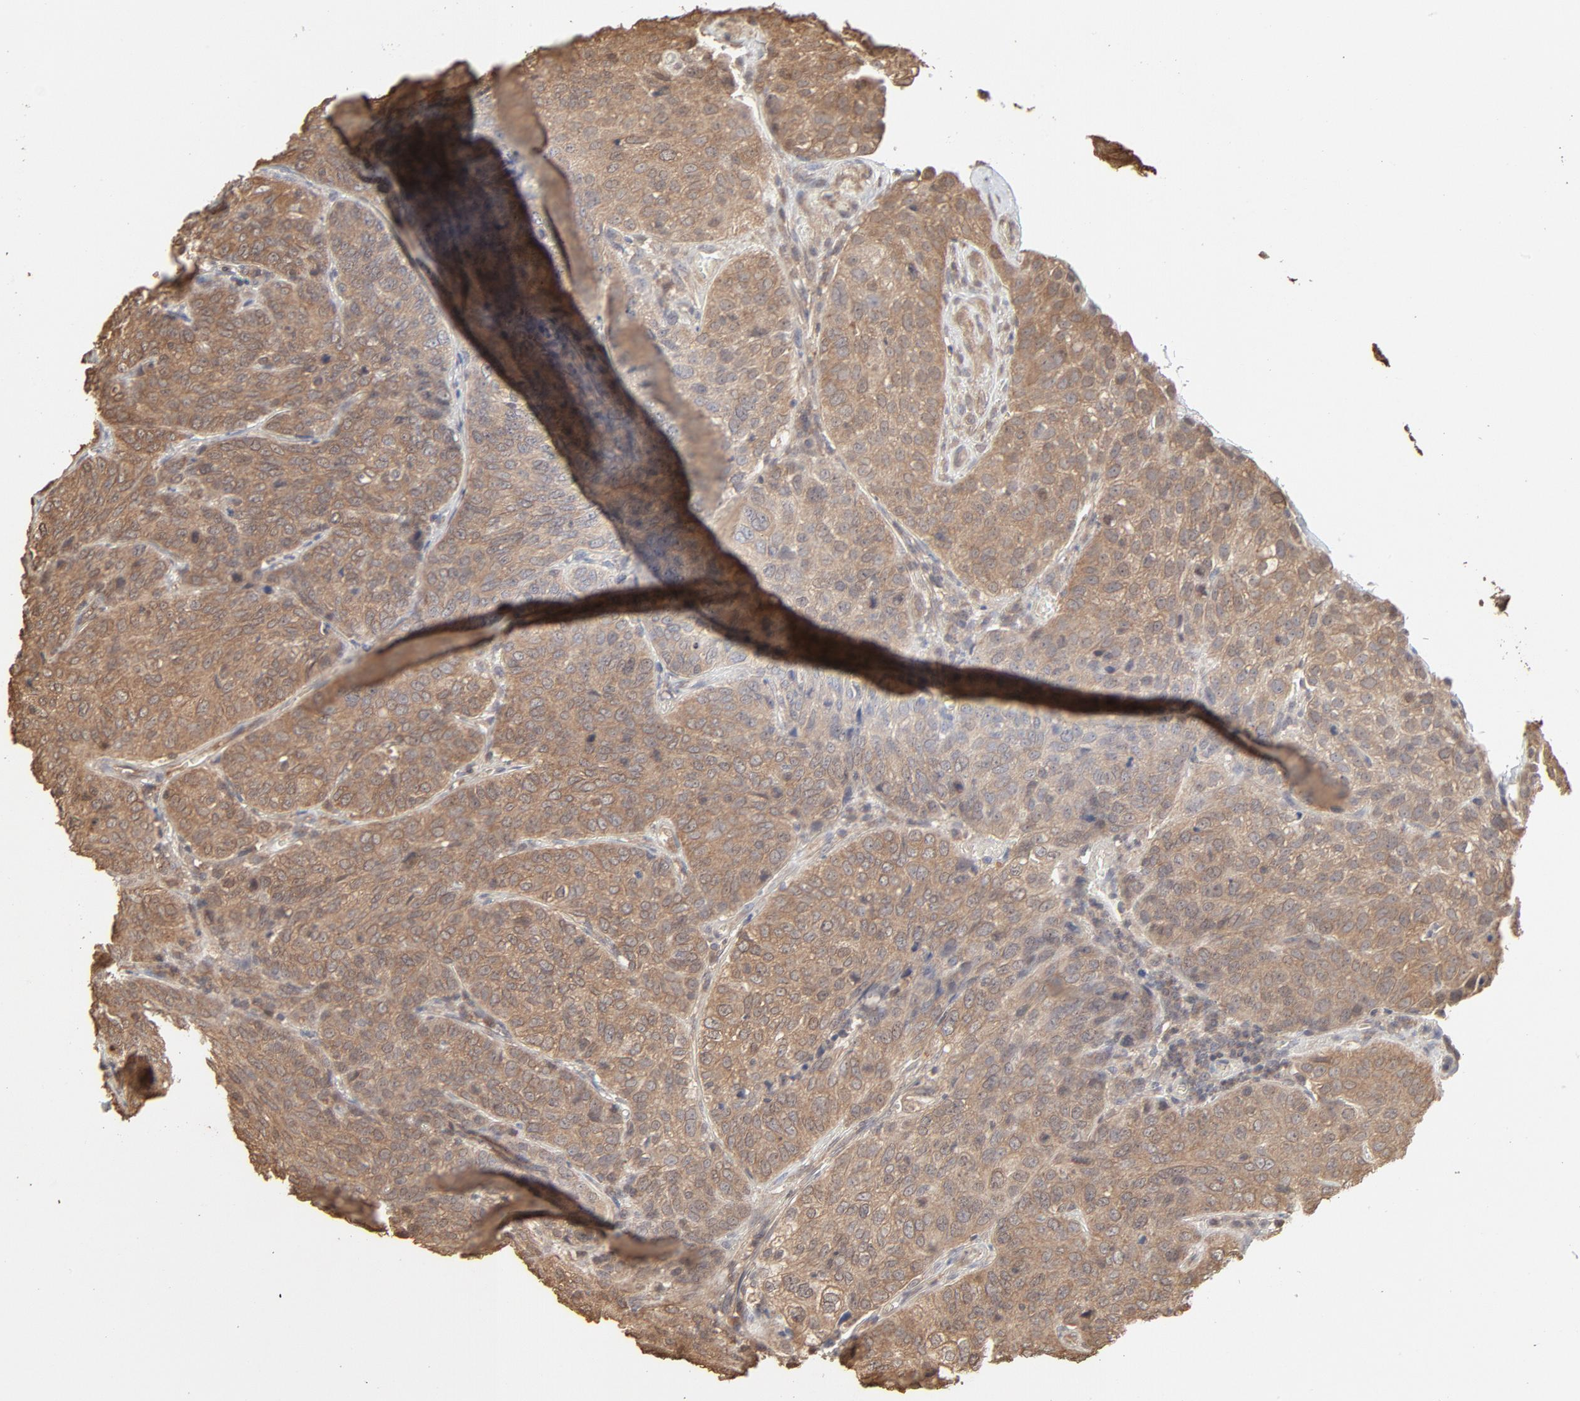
{"staining": {"intensity": "weak", "quantity": ">75%", "location": "cytoplasmic/membranous"}, "tissue": "cervical cancer", "cell_type": "Tumor cells", "image_type": "cancer", "snomed": [{"axis": "morphology", "description": "Squamous cell carcinoma, NOS"}, {"axis": "topography", "description": "Cervix"}], "caption": "The image shows immunohistochemical staining of squamous cell carcinoma (cervical). There is weak cytoplasmic/membranous staining is identified in approximately >75% of tumor cells.", "gene": "PPP2CA", "patient": {"sex": "female", "age": 38}}